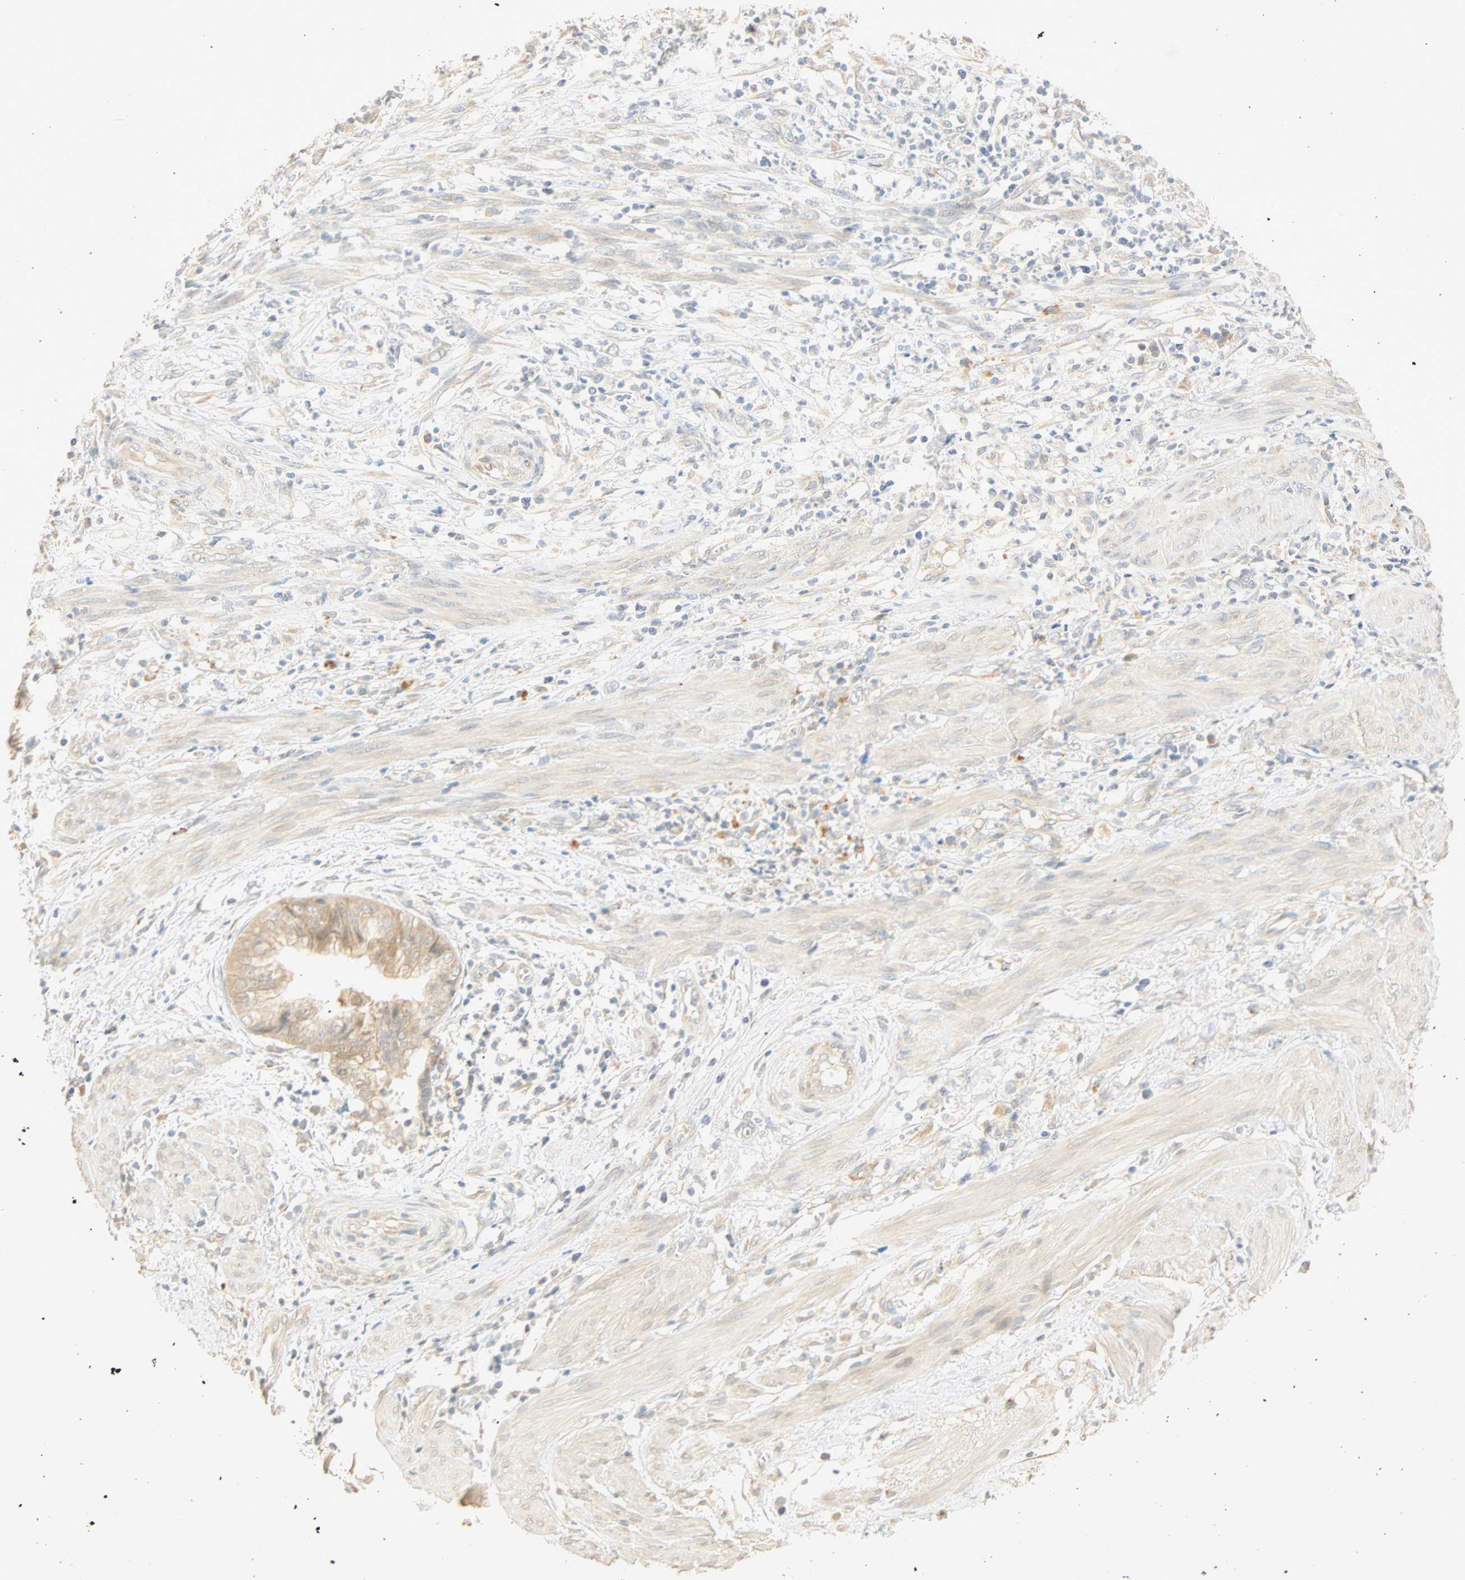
{"staining": {"intensity": "weak", "quantity": "25%-75%", "location": "cytoplasmic/membranous"}, "tissue": "endometrial cancer", "cell_type": "Tumor cells", "image_type": "cancer", "snomed": [{"axis": "morphology", "description": "Necrosis, NOS"}, {"axis": "morphology", "description": "Adenocarcinoma, NOS"}, {"axis": "topography", "description": "Endometrium"}], "caption": "Endometrial cancer stained with IHC reveals weak cytoplasmic/membranous expression in about 25%-75% of tumor cells.", "gene": "SELENBP1", "patient": {"sex": "female", "age": 79}}